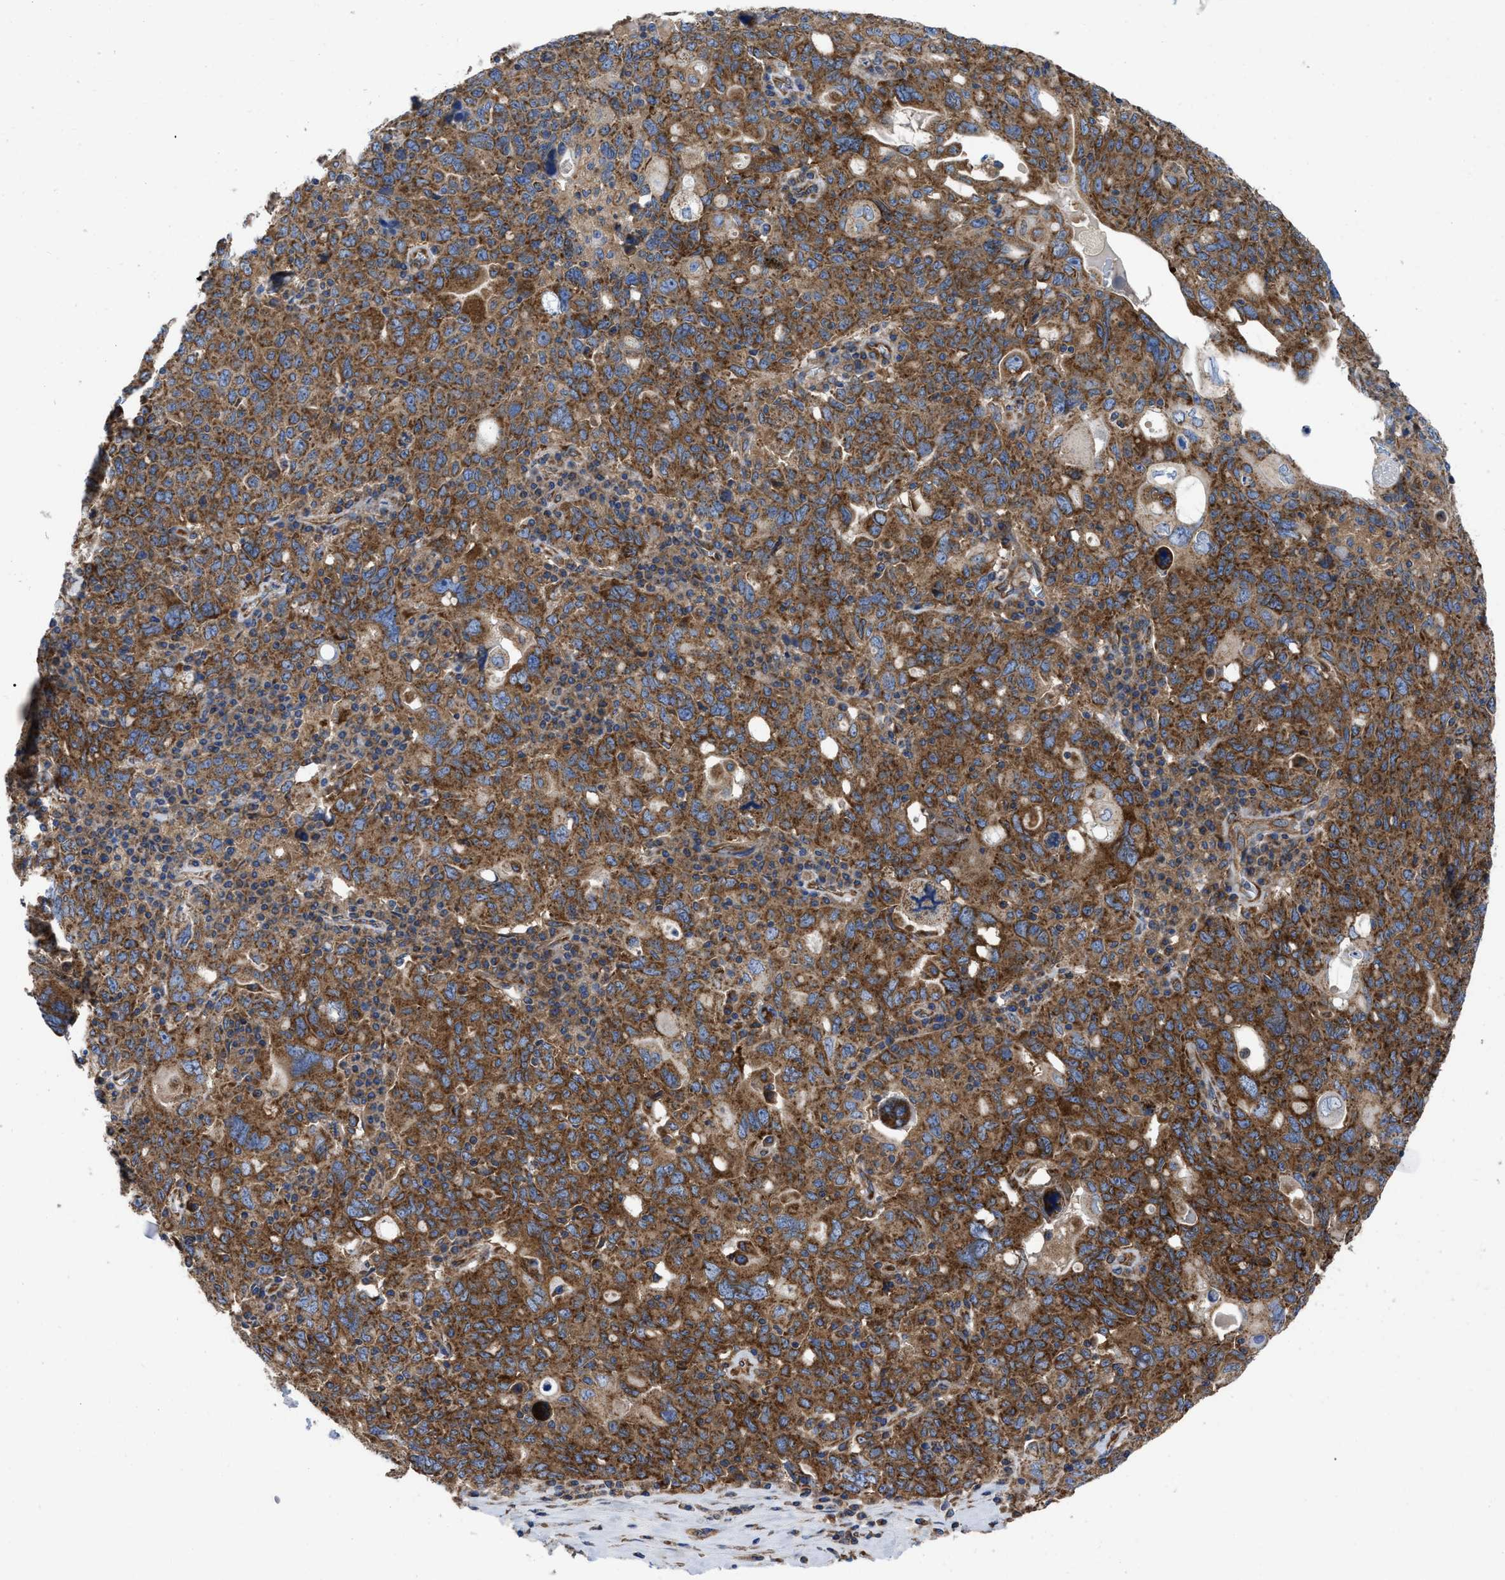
{"staining": {"intensity": "strong", "quantity": ">75%", "location": "cytoplasmic/membranous"}, "tissue": "ovarian cancer", "cell_type": "Tumor cells", "image_type": "cancer", "snomed": [{"axis": "morphology", "description": "Carcinoma, endometroid"}, {"axis": "topography", "description": "Ovary"}], "caption": "Tumor cells show high levels of strong cytoplasmic/membranous positivity in approximately >75% of cells in ovarian cancer (endometroid carcinoma). (Stains: DAB in brown, nuclei in blue, Microscopy: brightfield microscopy at high magnification).", "gene": "FAM120A", "patient": {"sex": "female", "age": 62}}